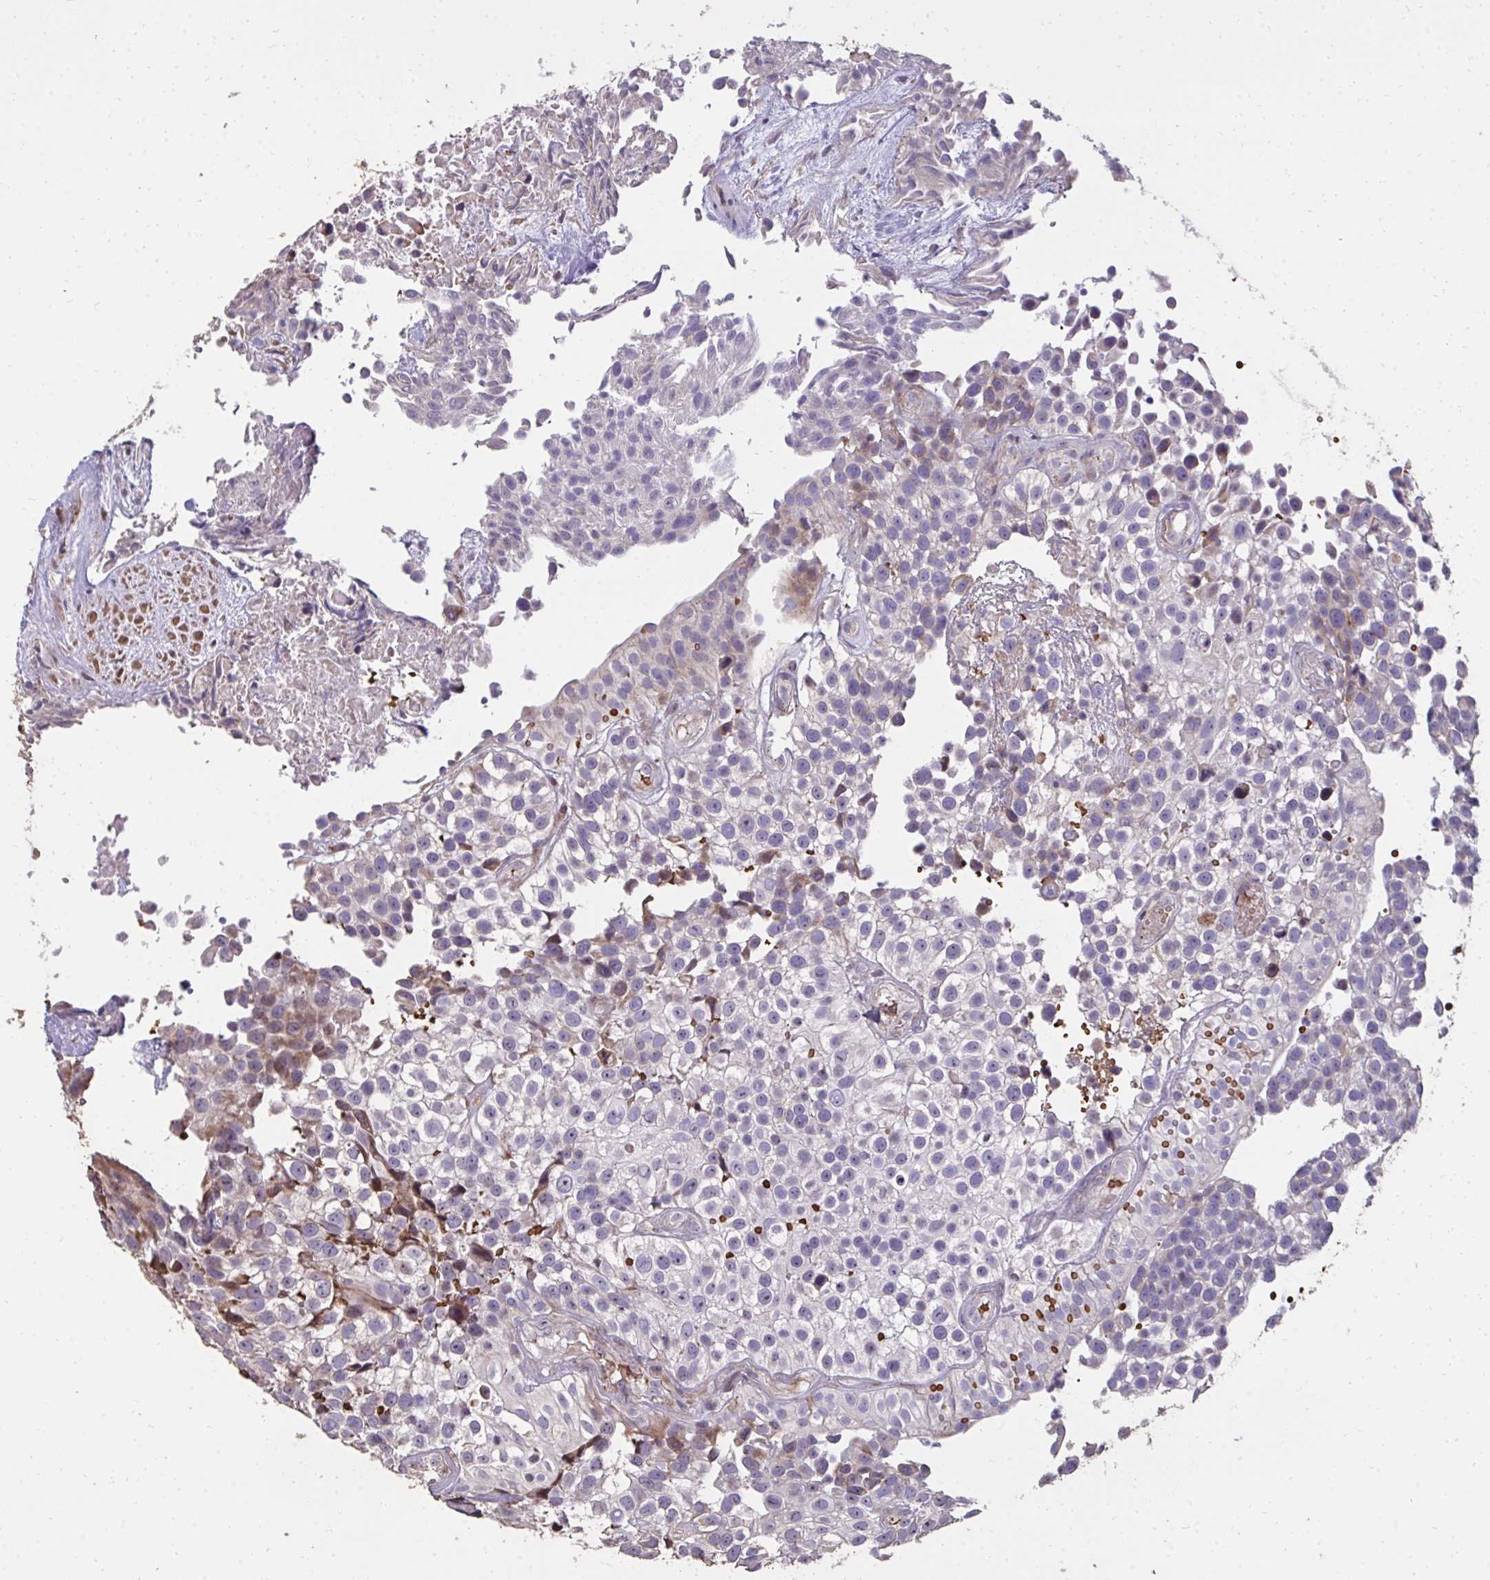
{"staining": {"intensity": "weak", "quantity": "<25%", "location": "cytoplasmic/membranous"}, "tissue": "urothelial cancer", "cell_type": "Tumor cells", "image_type": "cancer", "snomed": [{"axis": "morphology", "description": "Urothelial carcinoma, High grade"}, {"axis": "topography", "description": "Urinary bladder"}], "caption": "Image shows no protein positivity in tumor cells of high-grade urothelial carcinoma tissue.", "gene": "FIBCD1", "patient": {"sex": "male", "age": 56}}